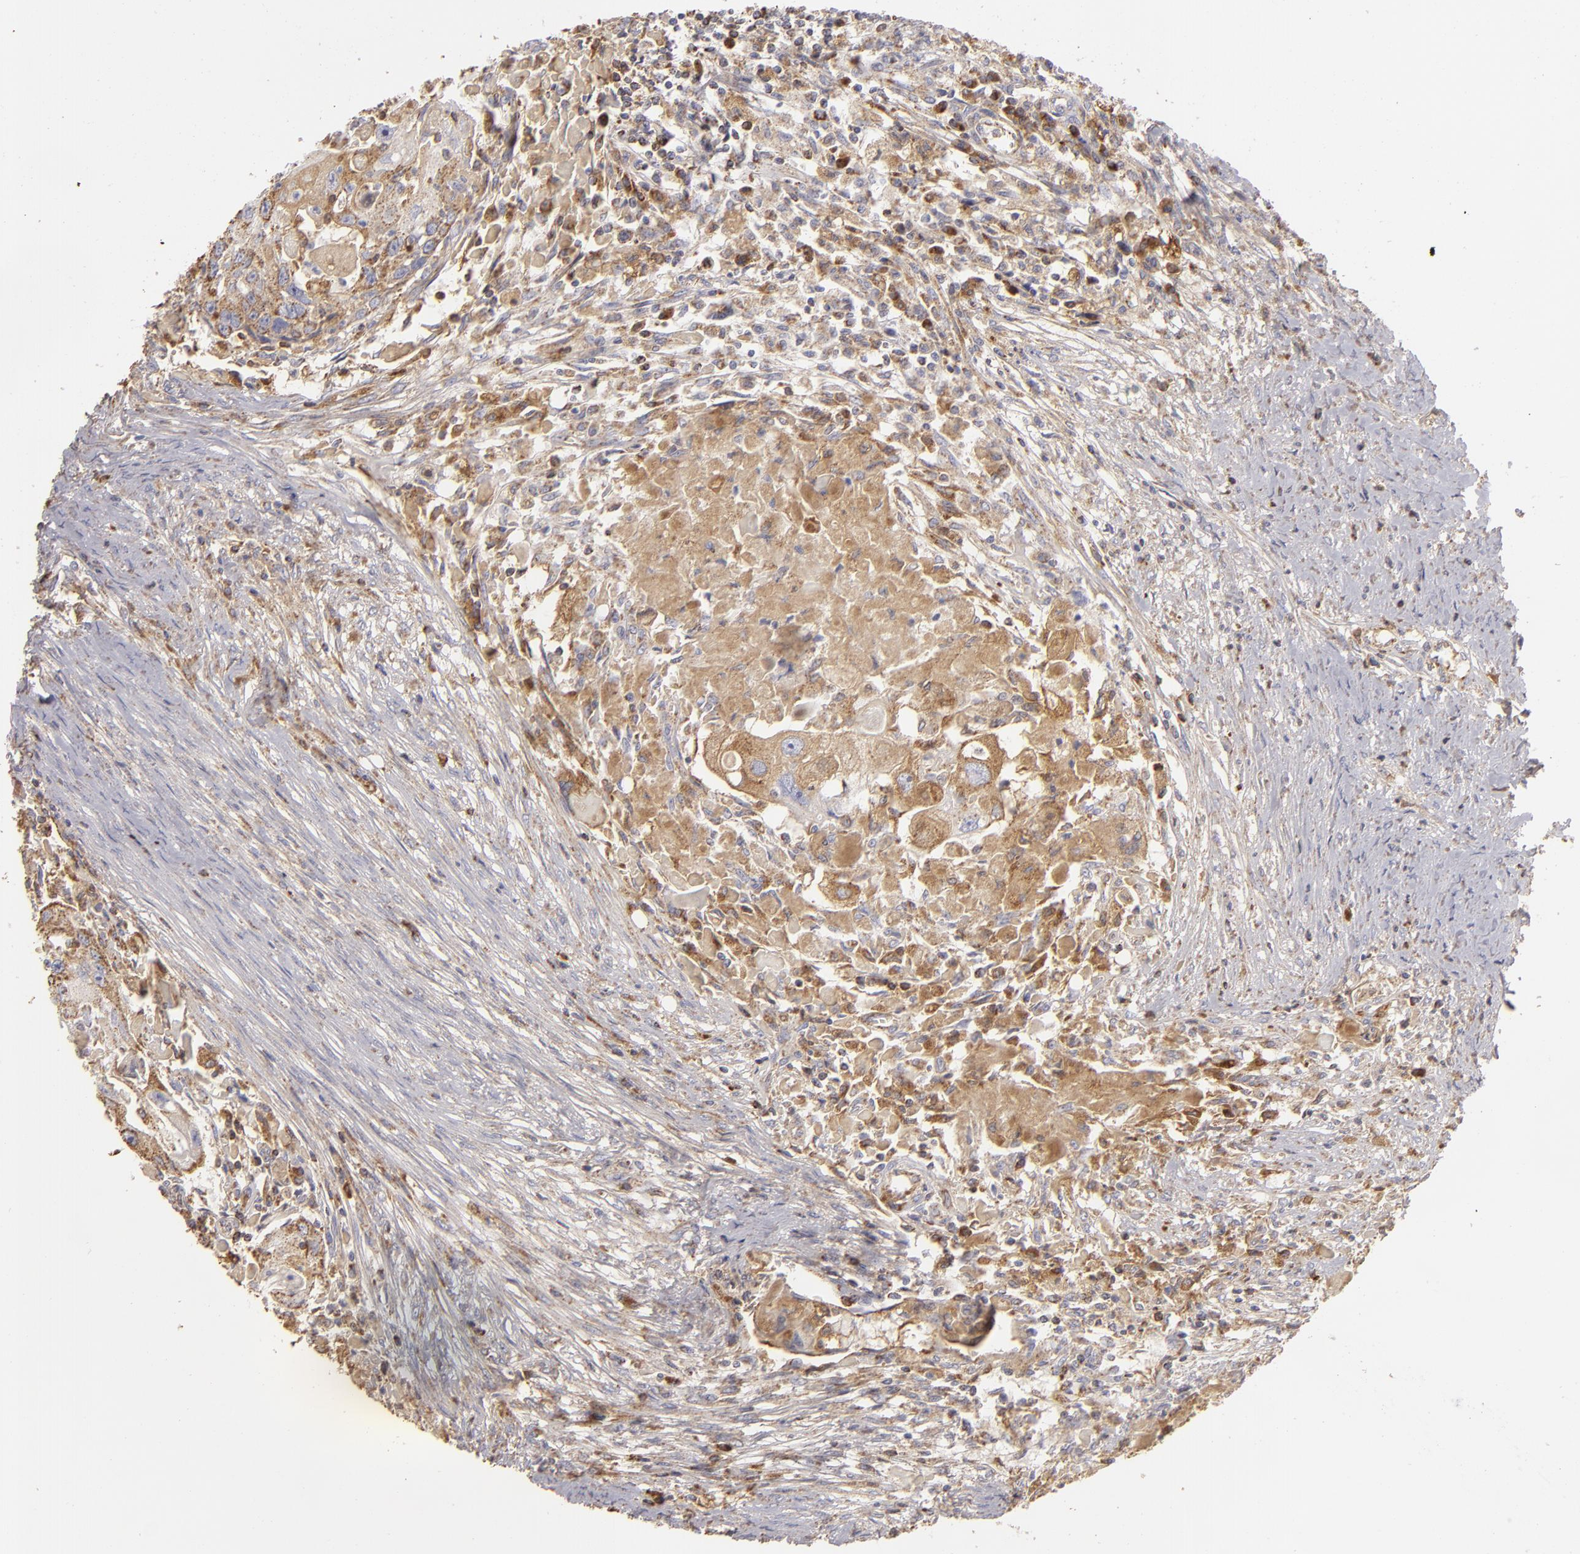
{"staining": {"intensity": "moderate", "quantity": "25%-75%", "location": "cytoplasmic/membranous"}, "tissue": "head and neck cancer", "cell_type": "Tumor cells", "image_type": "cancer", "snomed": [{"axis": "morphology", "description": "Squamous cell carcinoma, NOS"}, {"axis": "topography", "description": "Head-Neck"}], "caption": "DAB (3,3'-diaminobenzidine) immunohistochemical staining of squamous cell carcinoma (head and neck) exhibits moderate cytoplasmic/membranous protein expression in approximately 25%-75% of tumor cells.", "gene": "CFB", "patient": {"sex": "male", "age": 64}}